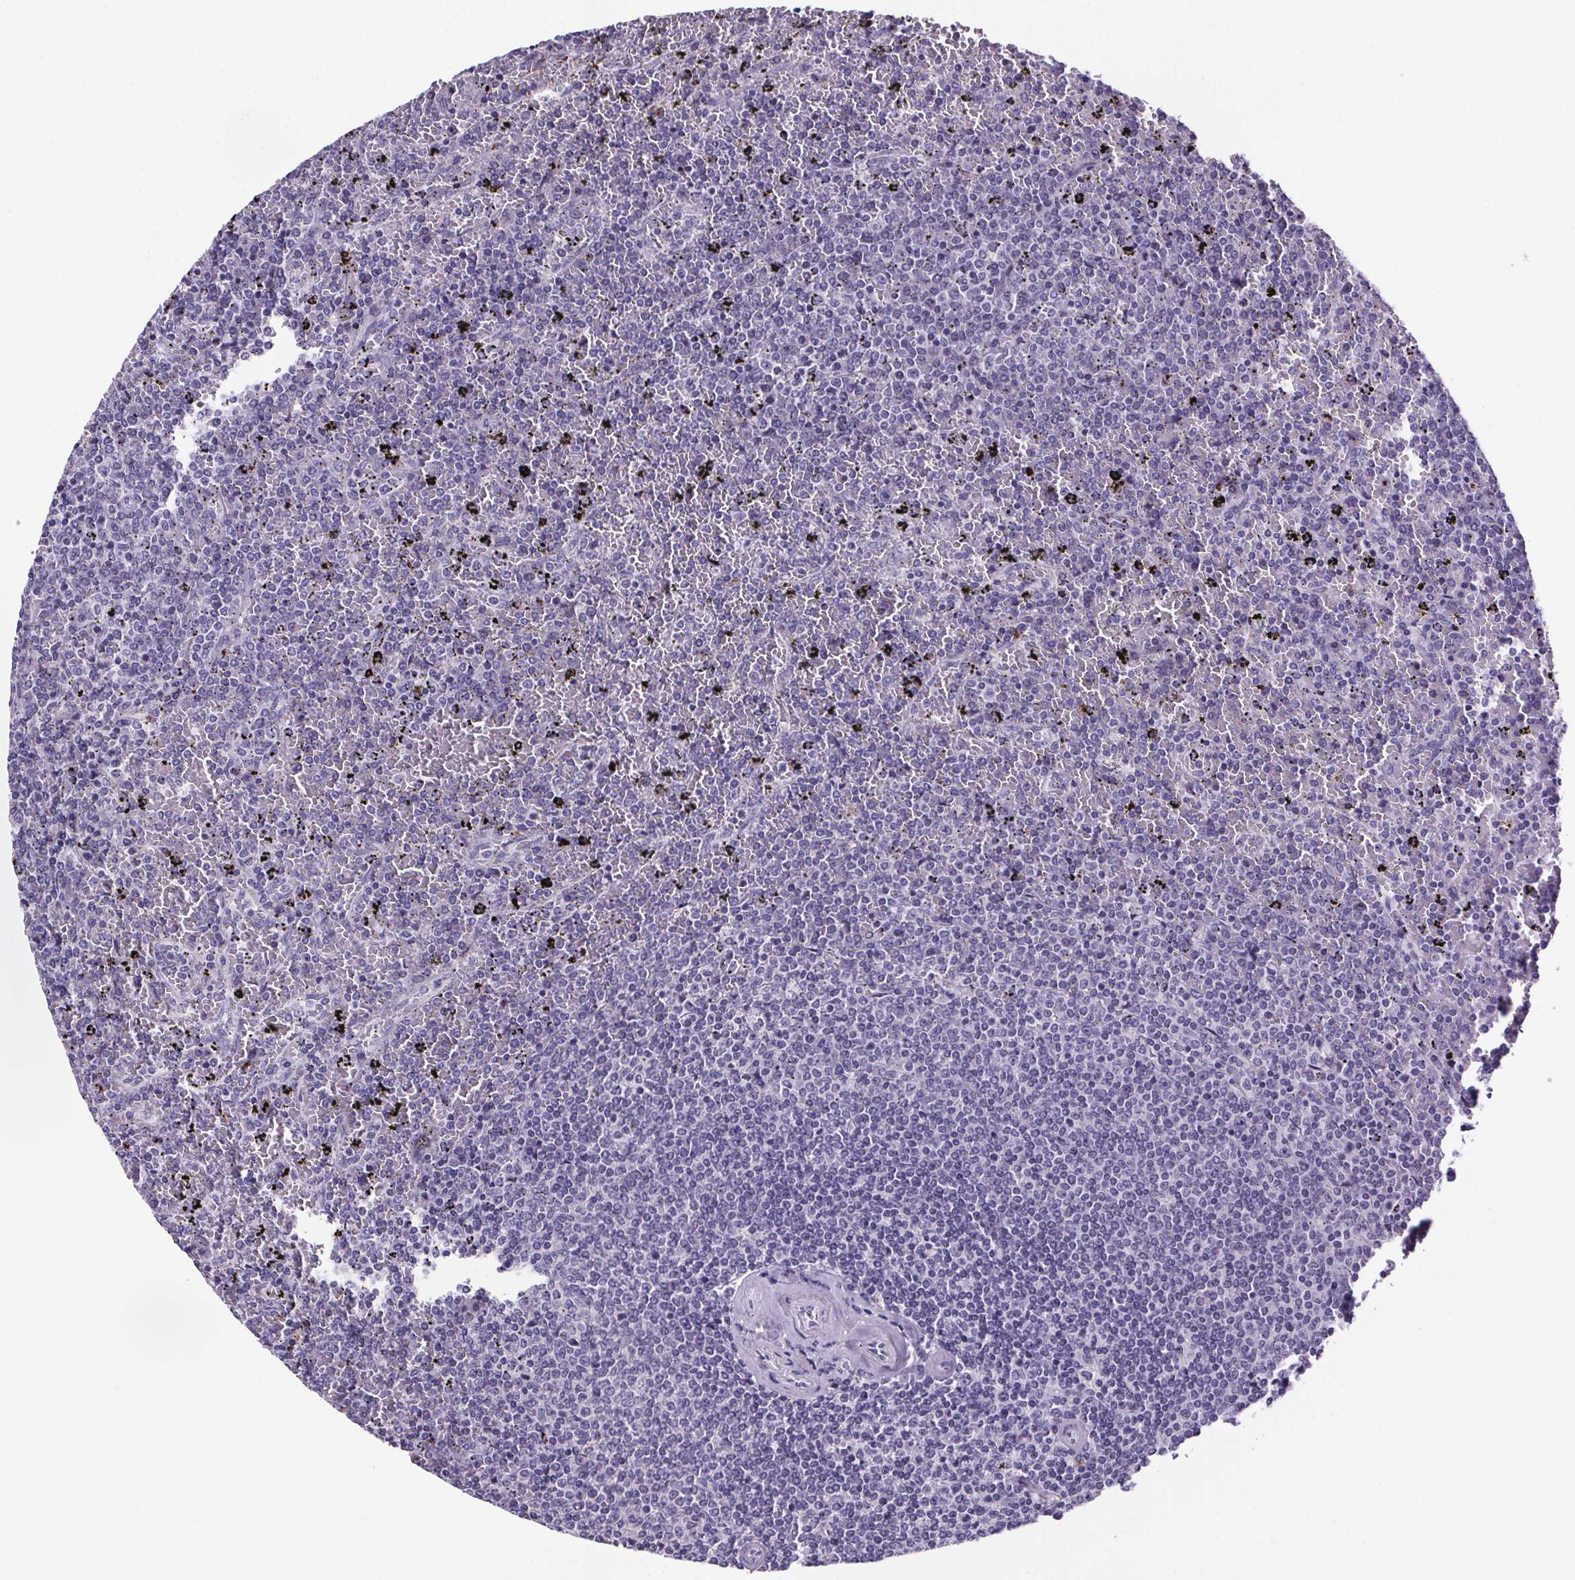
{"staining": {"intensity": "negative", "quantity": "none", "location": "none"}, "tissue": "lymphoma", "cell_type": "Tumor cells", "image_type": "cancer", "snomed": [{"axis": "morphology", "description": "Malignant lymphoma, non-Hodgkin's type, Low grade"}, {"axis": "topography", "description": "Spleen"}], "caption": "High magnification brightfield microscopy of low-grade malignant lymphoma, non-Hodgkin's type stained with DAB (brown) and counterstained with hematoxylin (blue): tumor cells show no significant positivity.", "gene": "CUBN", "patient": {"sex": "female", "age": 77}}